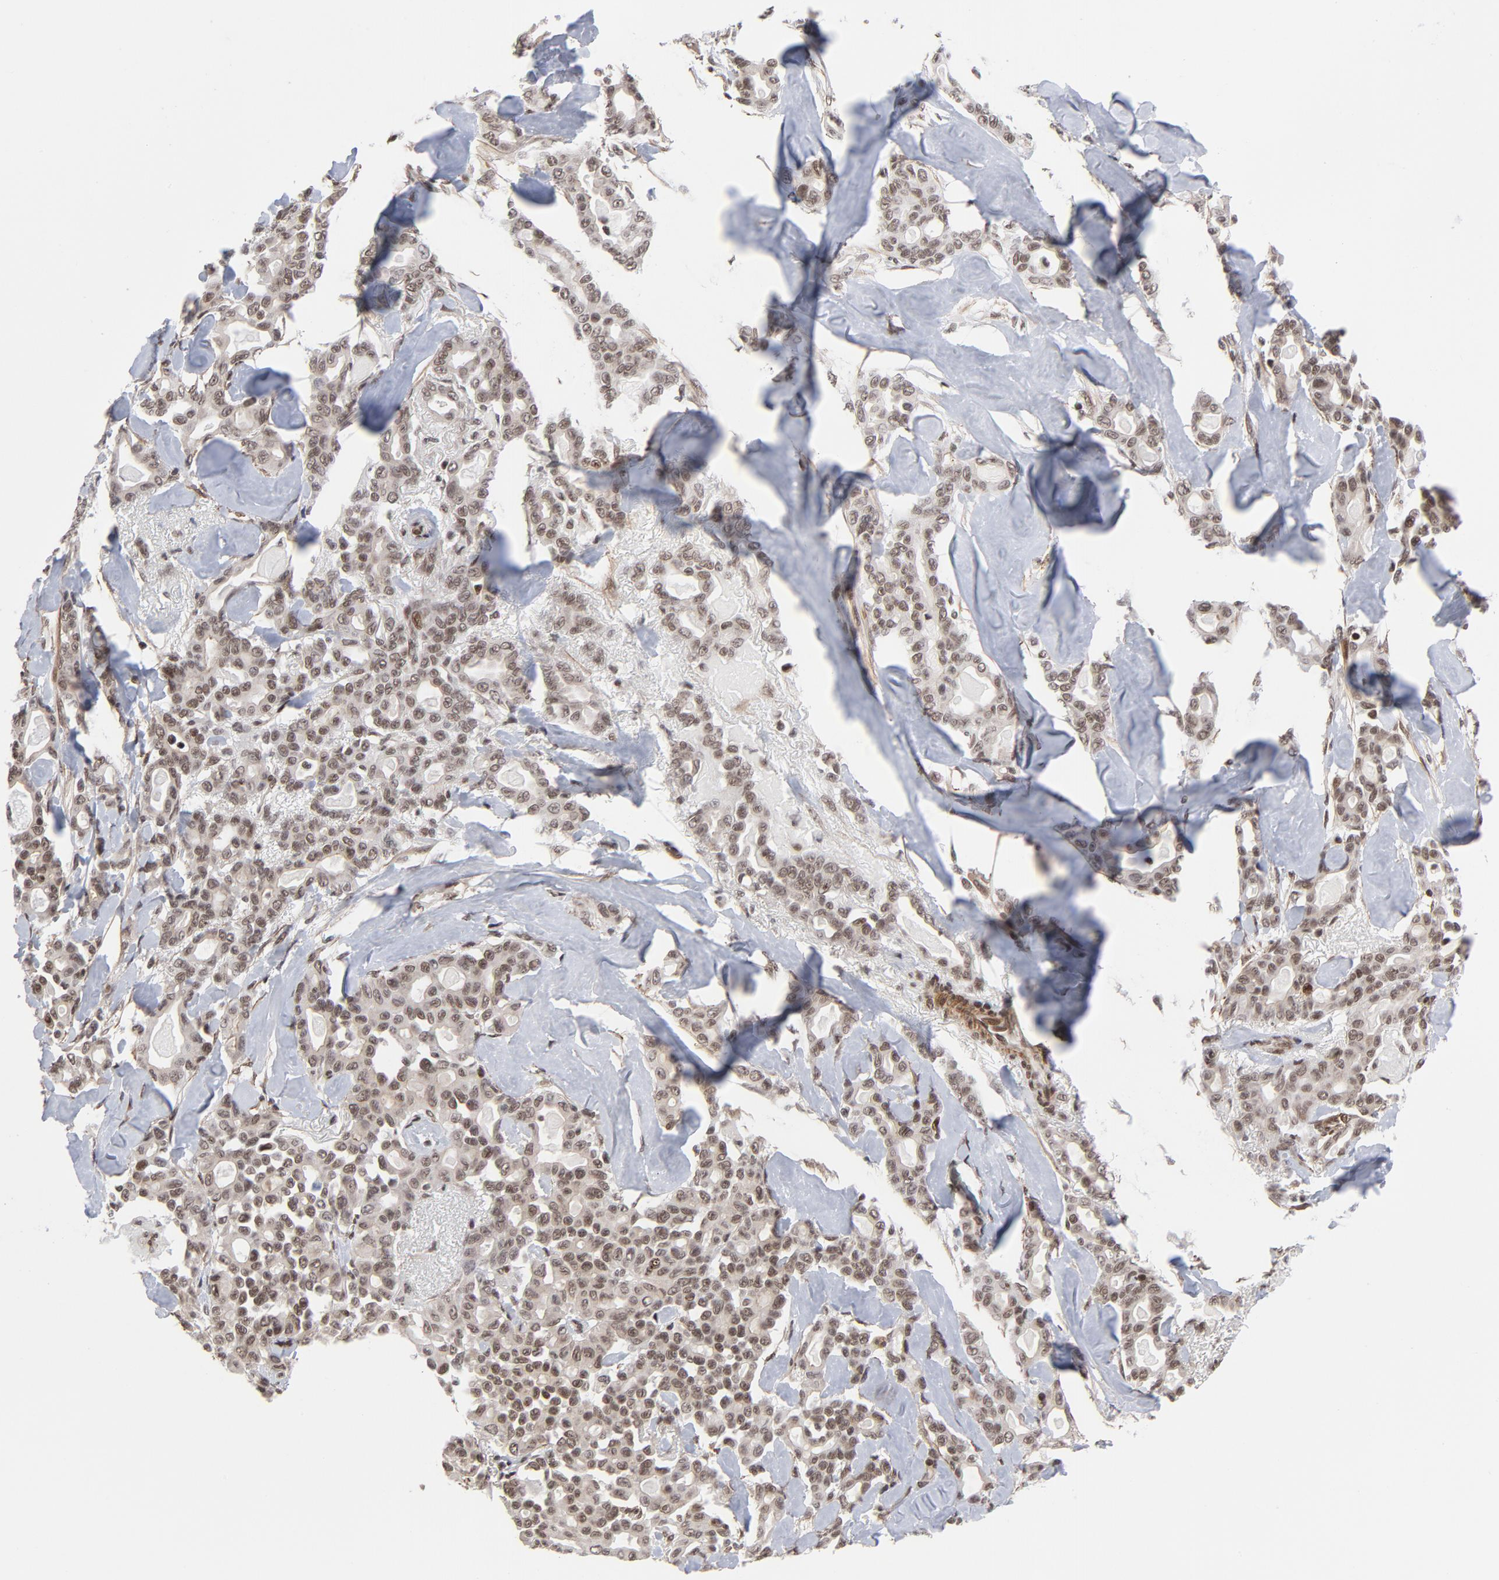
{"staining": {"intensity": "moderate", "quantity": ">75%", "location": "nuclear"}, "tissue": "pancreatic cancer", "cell_type": "Tumor cells", "image_type": "cancer", "snomed": [{"axis": "morphology", "description": "Adenocarcinoma, NOS"}, {"axis": "topography", "description": "Pancreas"}], "caption": "Moderate nuclear staining for a protein is seen in about >75% of tumor cells of pancreatic cancer (adenocarcinoma) using immunohistochemistry (IHC).", "gene": "CTCF", "patient": {"sex": "male", "age": 63}}